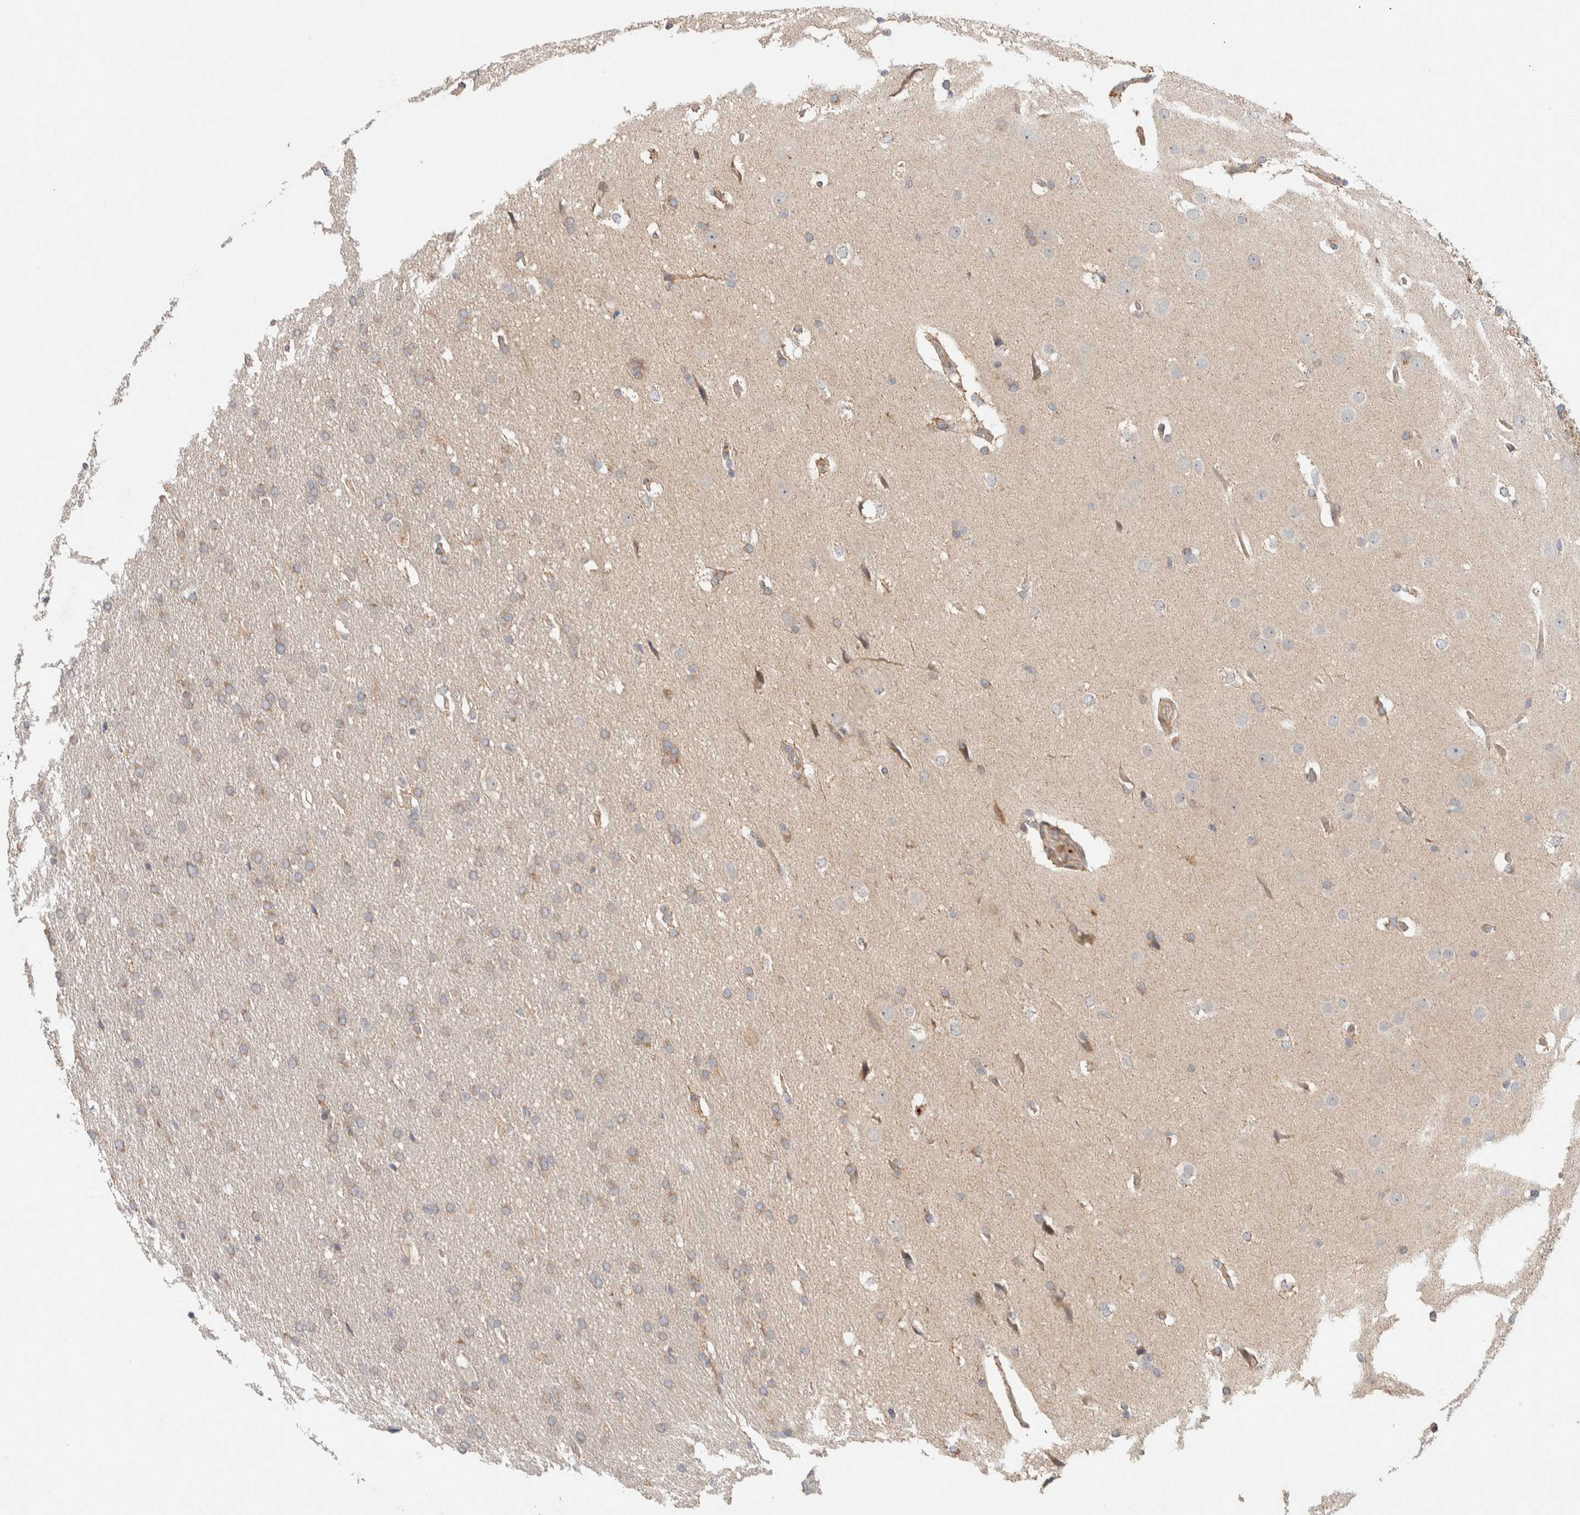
{"staining": {"intensity": "weak", "quantity": ">75%", "location": "cytoplasmic/membranous"}, "tissue": "glioma", "cell_type": "Tumor cells", "image_type": "cancer", "snomed": [{"axis": "morphology", "description": "Glioma, malignant, Low grade"}, {"axis": "topography", "description": "Brain"}], "caption": "This is an image of IHC staining of malignant low-grade glioma, which shows weak expression in the cytoplasmic/membranous of tumor cells.", "gene": "KIF9", "patient": {"sex": "female", "age": 37}}